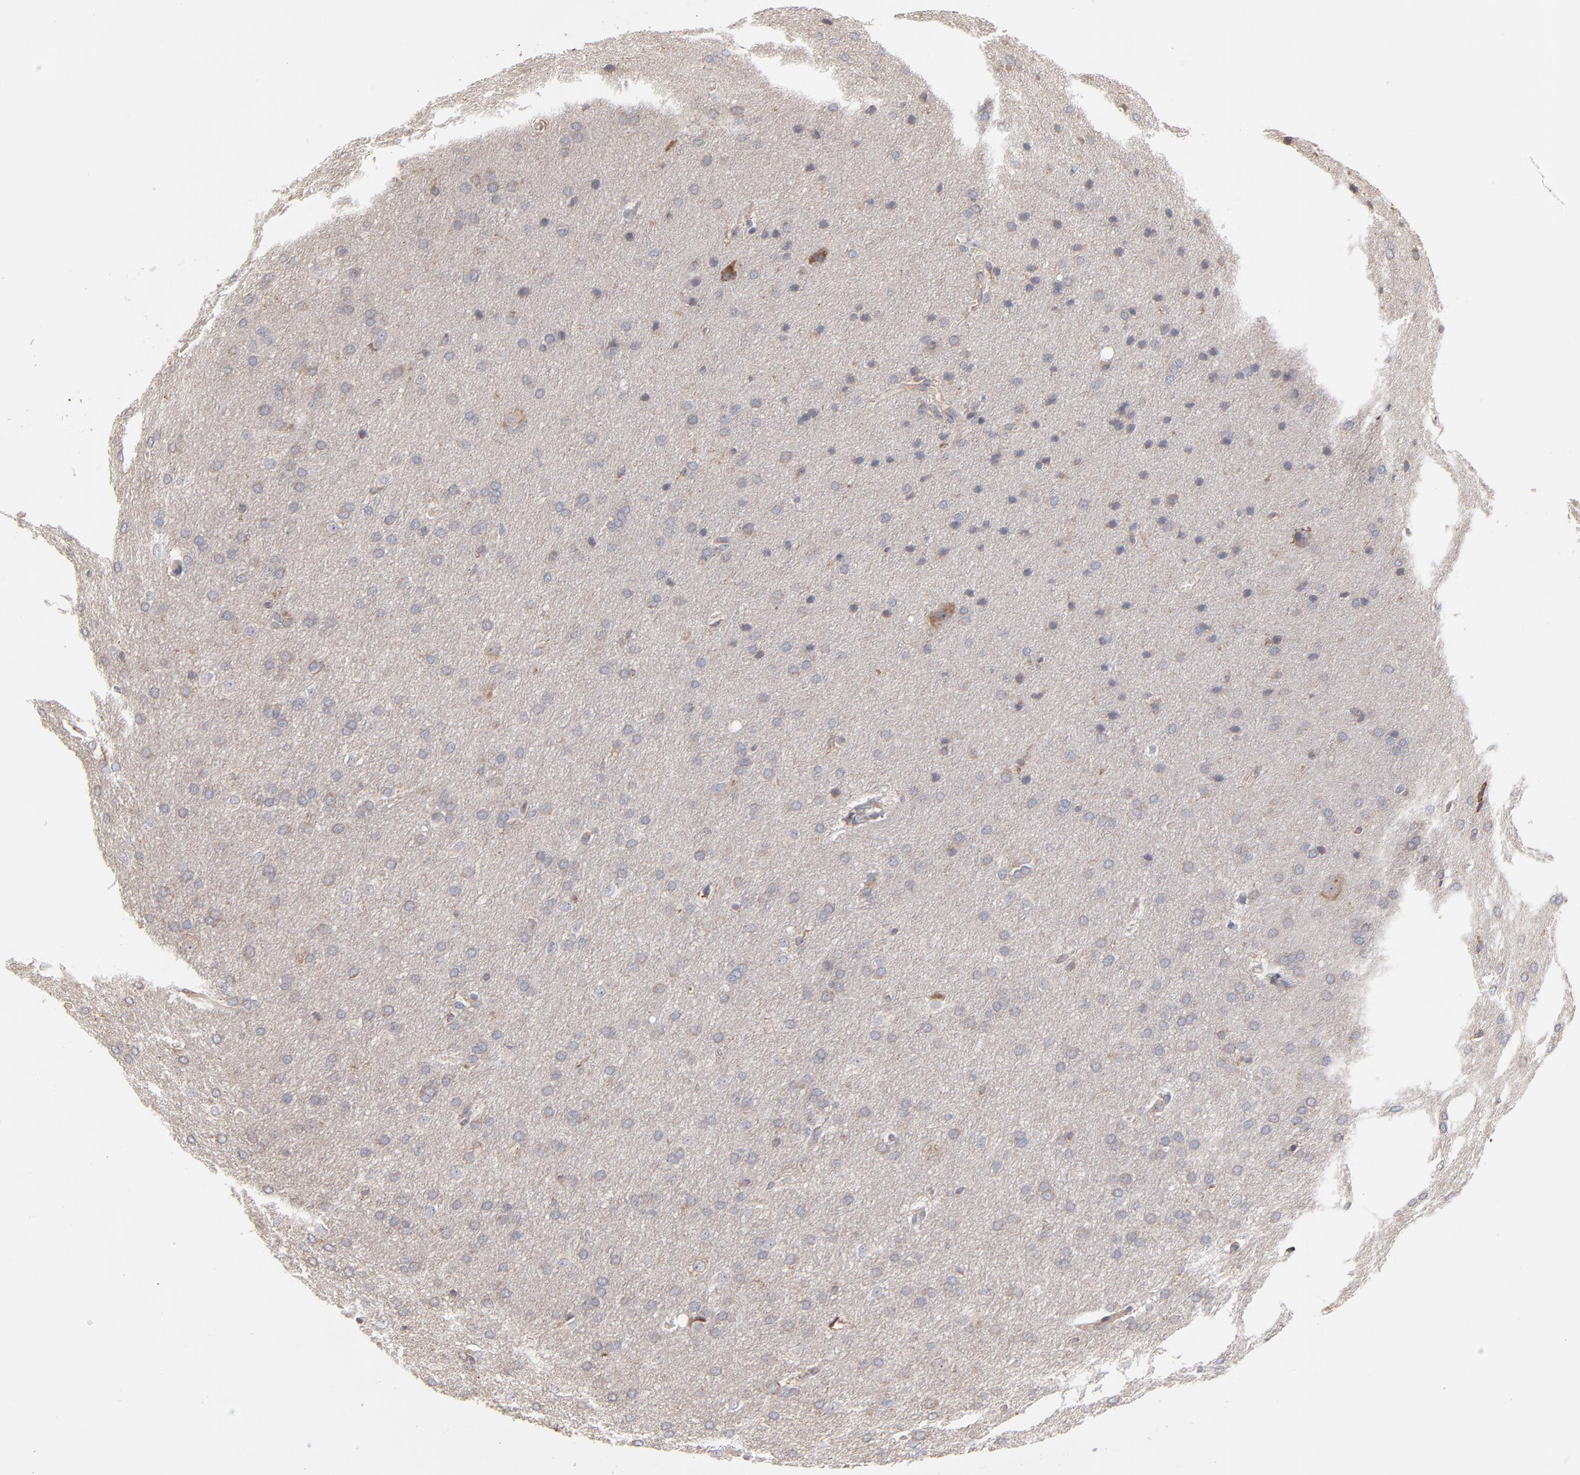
{"staining": {"intensity": "moderate", "quantity": "<25%", "location": "cytoplasmic/membranous"}, "tissue": "glioma", "cell_type": "Tumor cells", "image_type": "cancer", "snomed": [{"axis": "morphology", "description": "Glioma, malignant, Low grade"}, {"axis": "topography", "description": "Brain"}], "caption": "Glioma stained for a protein (brown) shows moderate cytoplasmic/membranous positive positivity in about <25% of tumor cells.", "gene": "RNF213", "patient": {"sex": "female", "age": 32}}